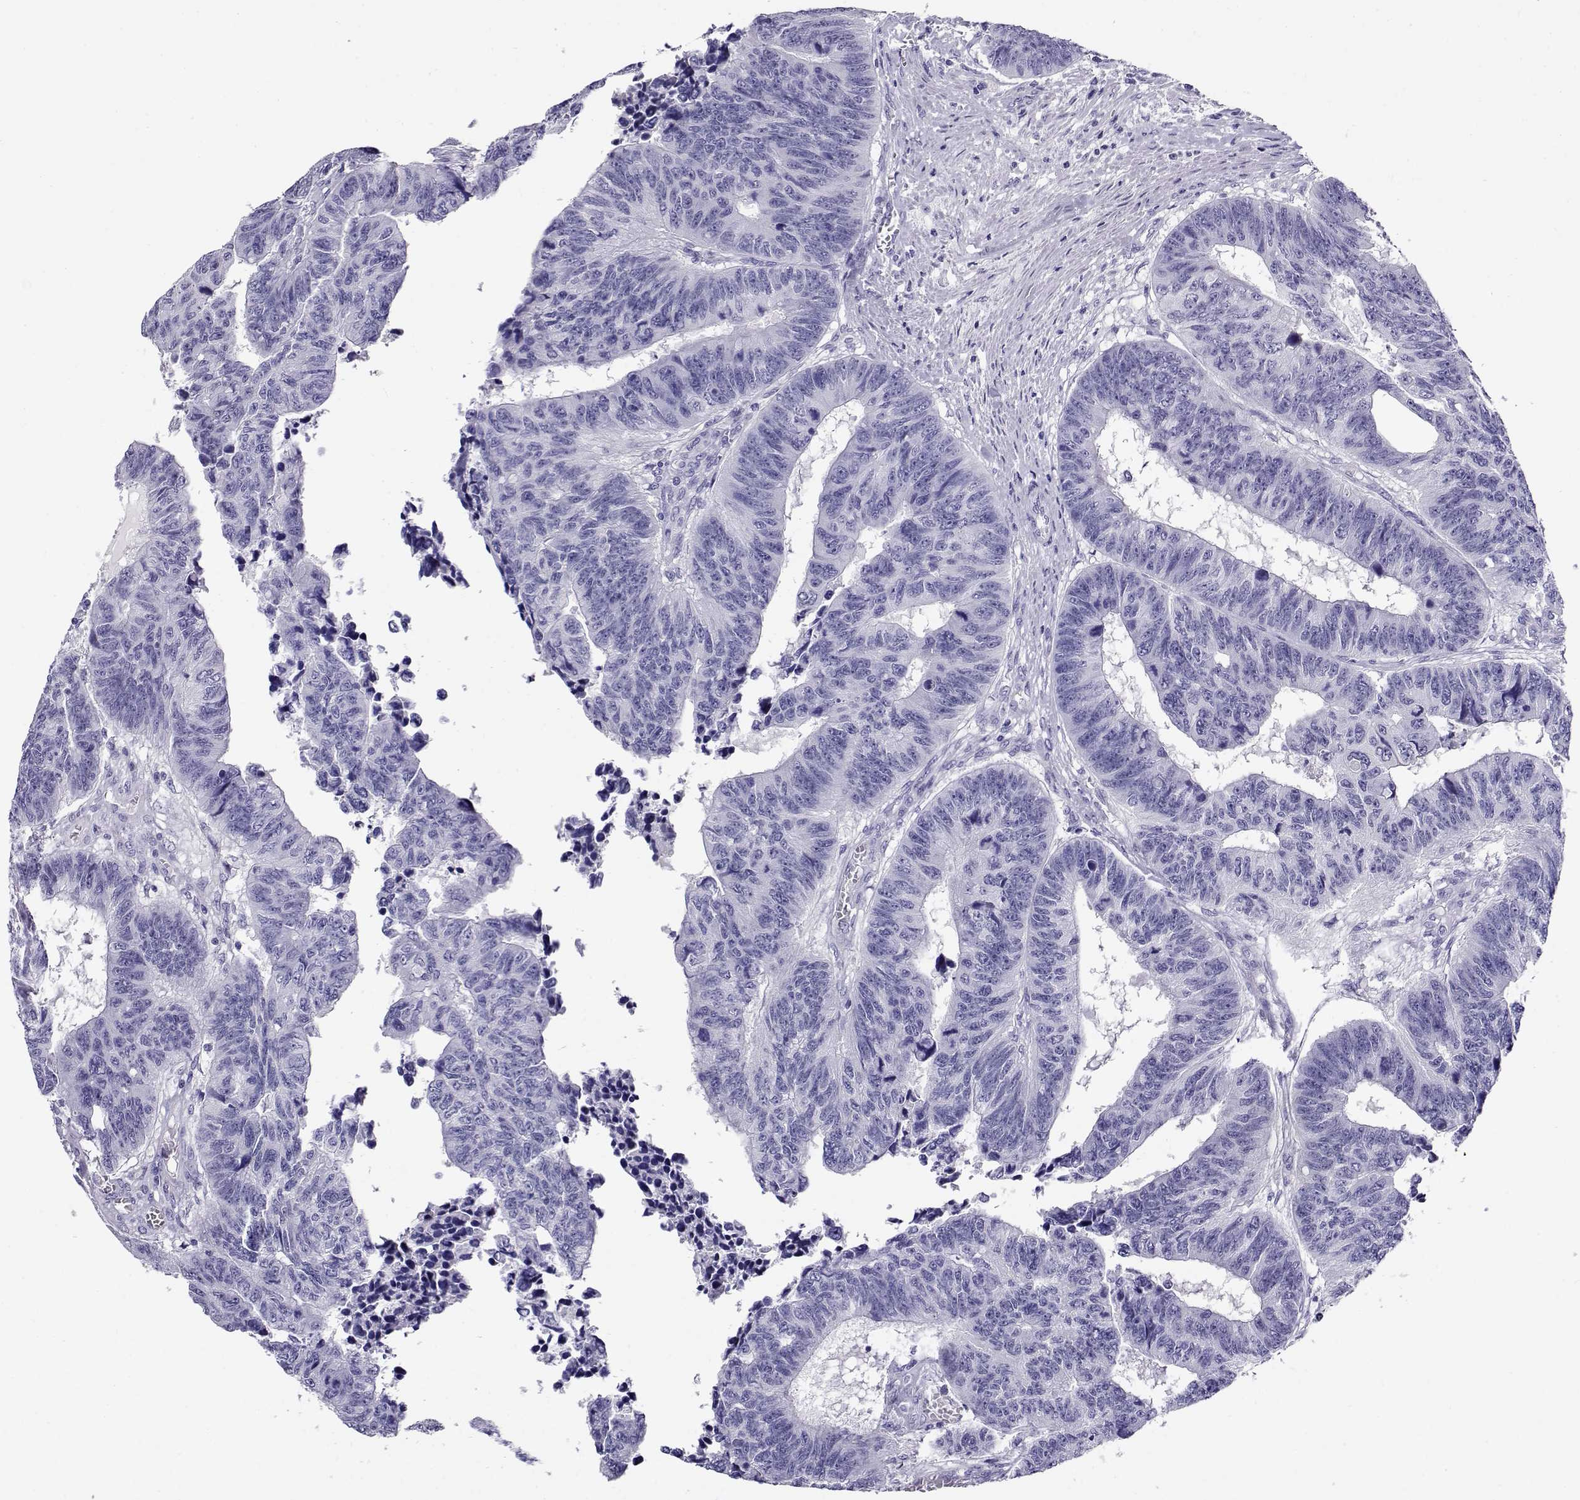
{"staining": {"intensity": "negative", "quantity": "none", "location": "none"}, "tissue": "colorectal cancer", "cell_type": "Tumor cells", "image_type": "cancer", "snomed": [{"axis": "morphology", "description": "Adenocarcinoma, NOS"}, {"axis": "topography", "description": "Rectum"}], "caption": "Immunohistochemistry (IHC) of colorectal adenocarcinoma shows no positivity in tumor cells.", "gene": "CABS1", "patient": {"sex": "female", "age": 85}}